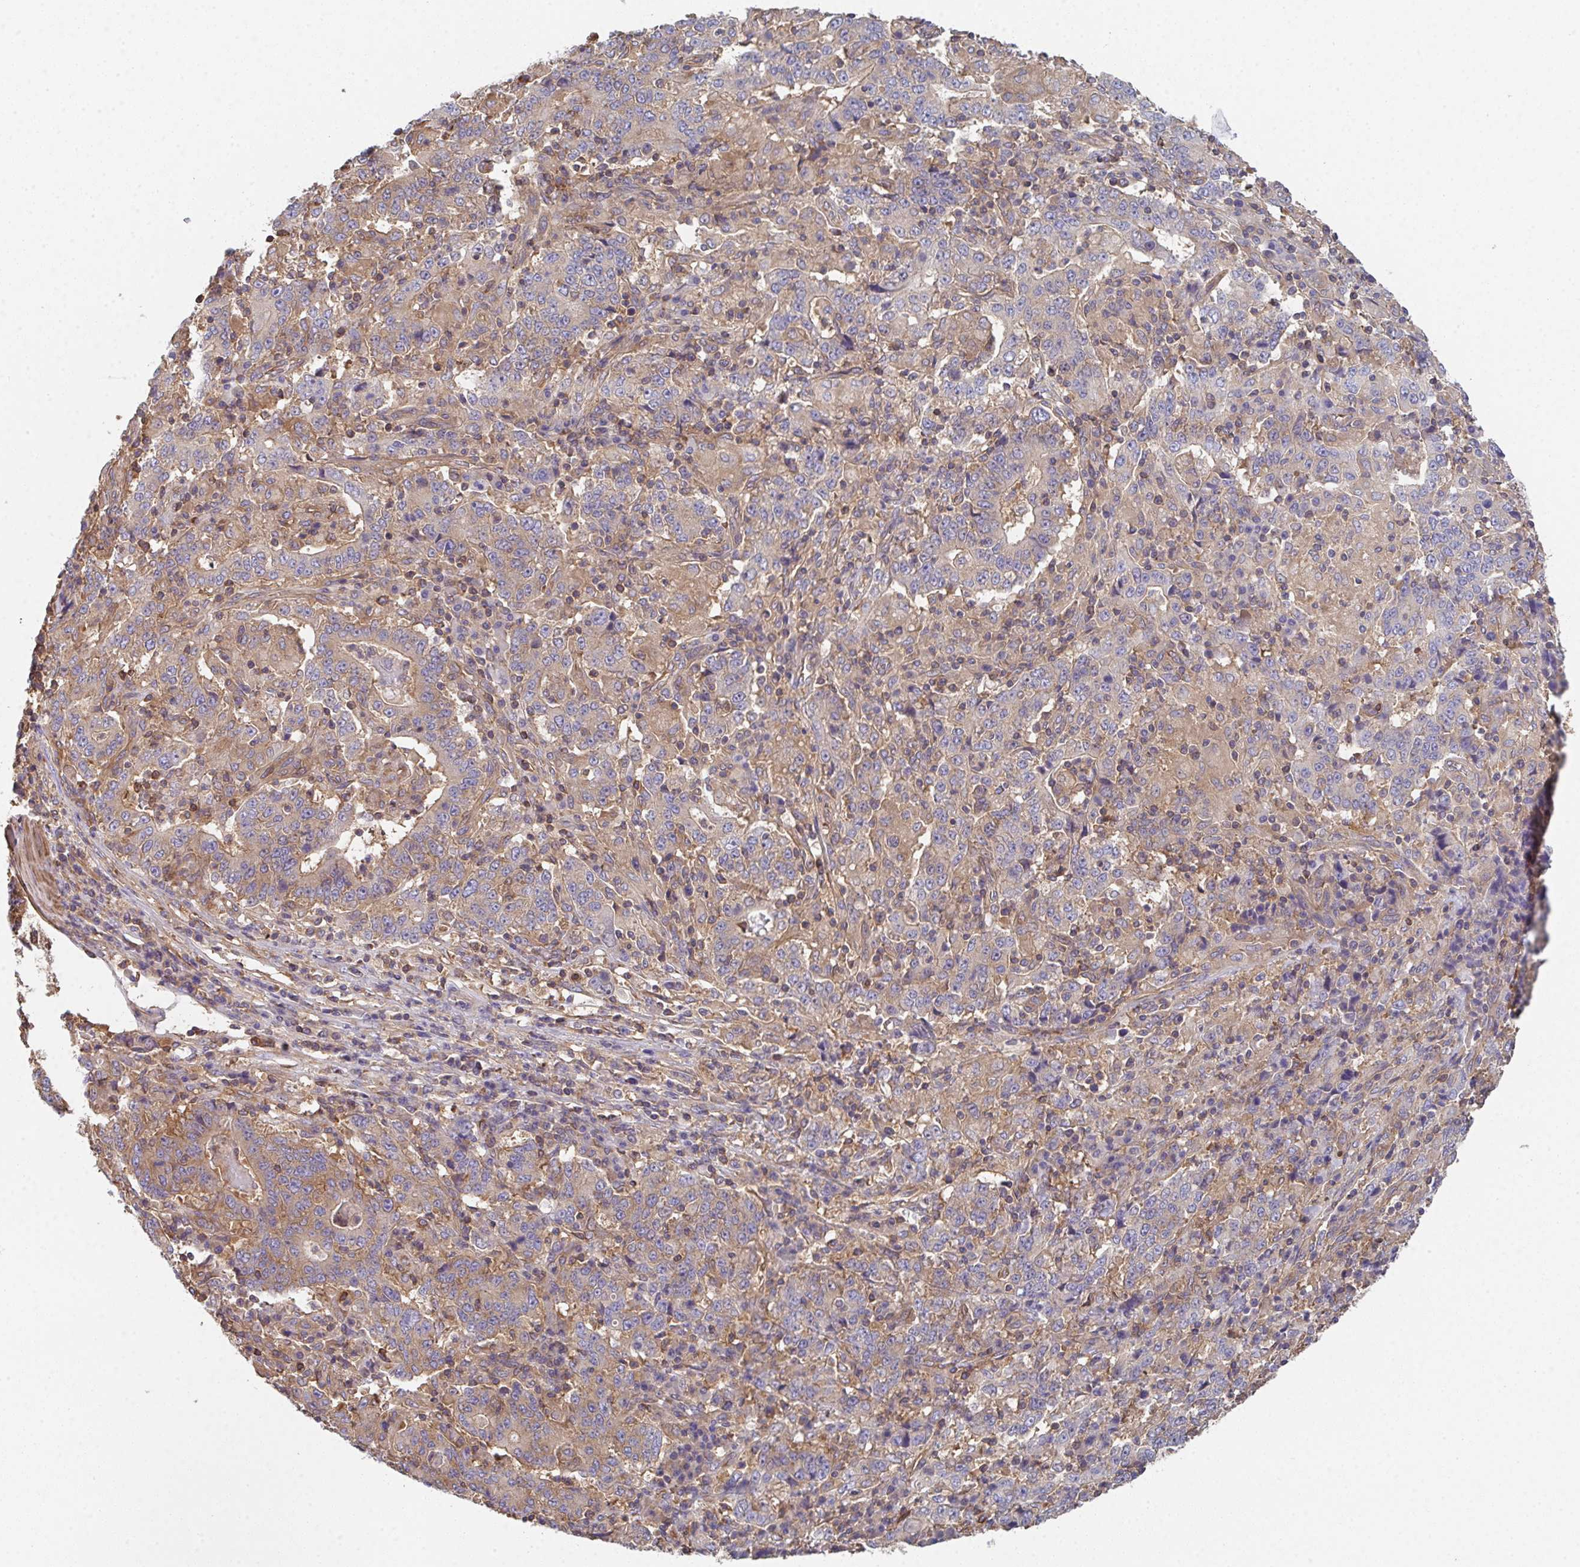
{"staining": {"intensity": "weak", "quantity": "<25%", "location": "cytoplasmic/membranous"}, "tissue": "stomach cancer", "cell_type": "Tumor cells", "image_type": "cancer", "snomed": [{"axis": "morphology", "description": "Normal tissue, NOS"}, {"axis": "morphology", "description": "Adenocarcinoma, NOS"}, {"axis": "topography", "description": "Stomach, upper"}, {"axis": "topography", "description": "Stomach"}], "caption": "Photomicrograph shows no significant protein expression in tumor cells of stomach cancer (adenocarcinoma).", "gene": "TMEM229A", "patient": {"sex": "male", "age": 59}}